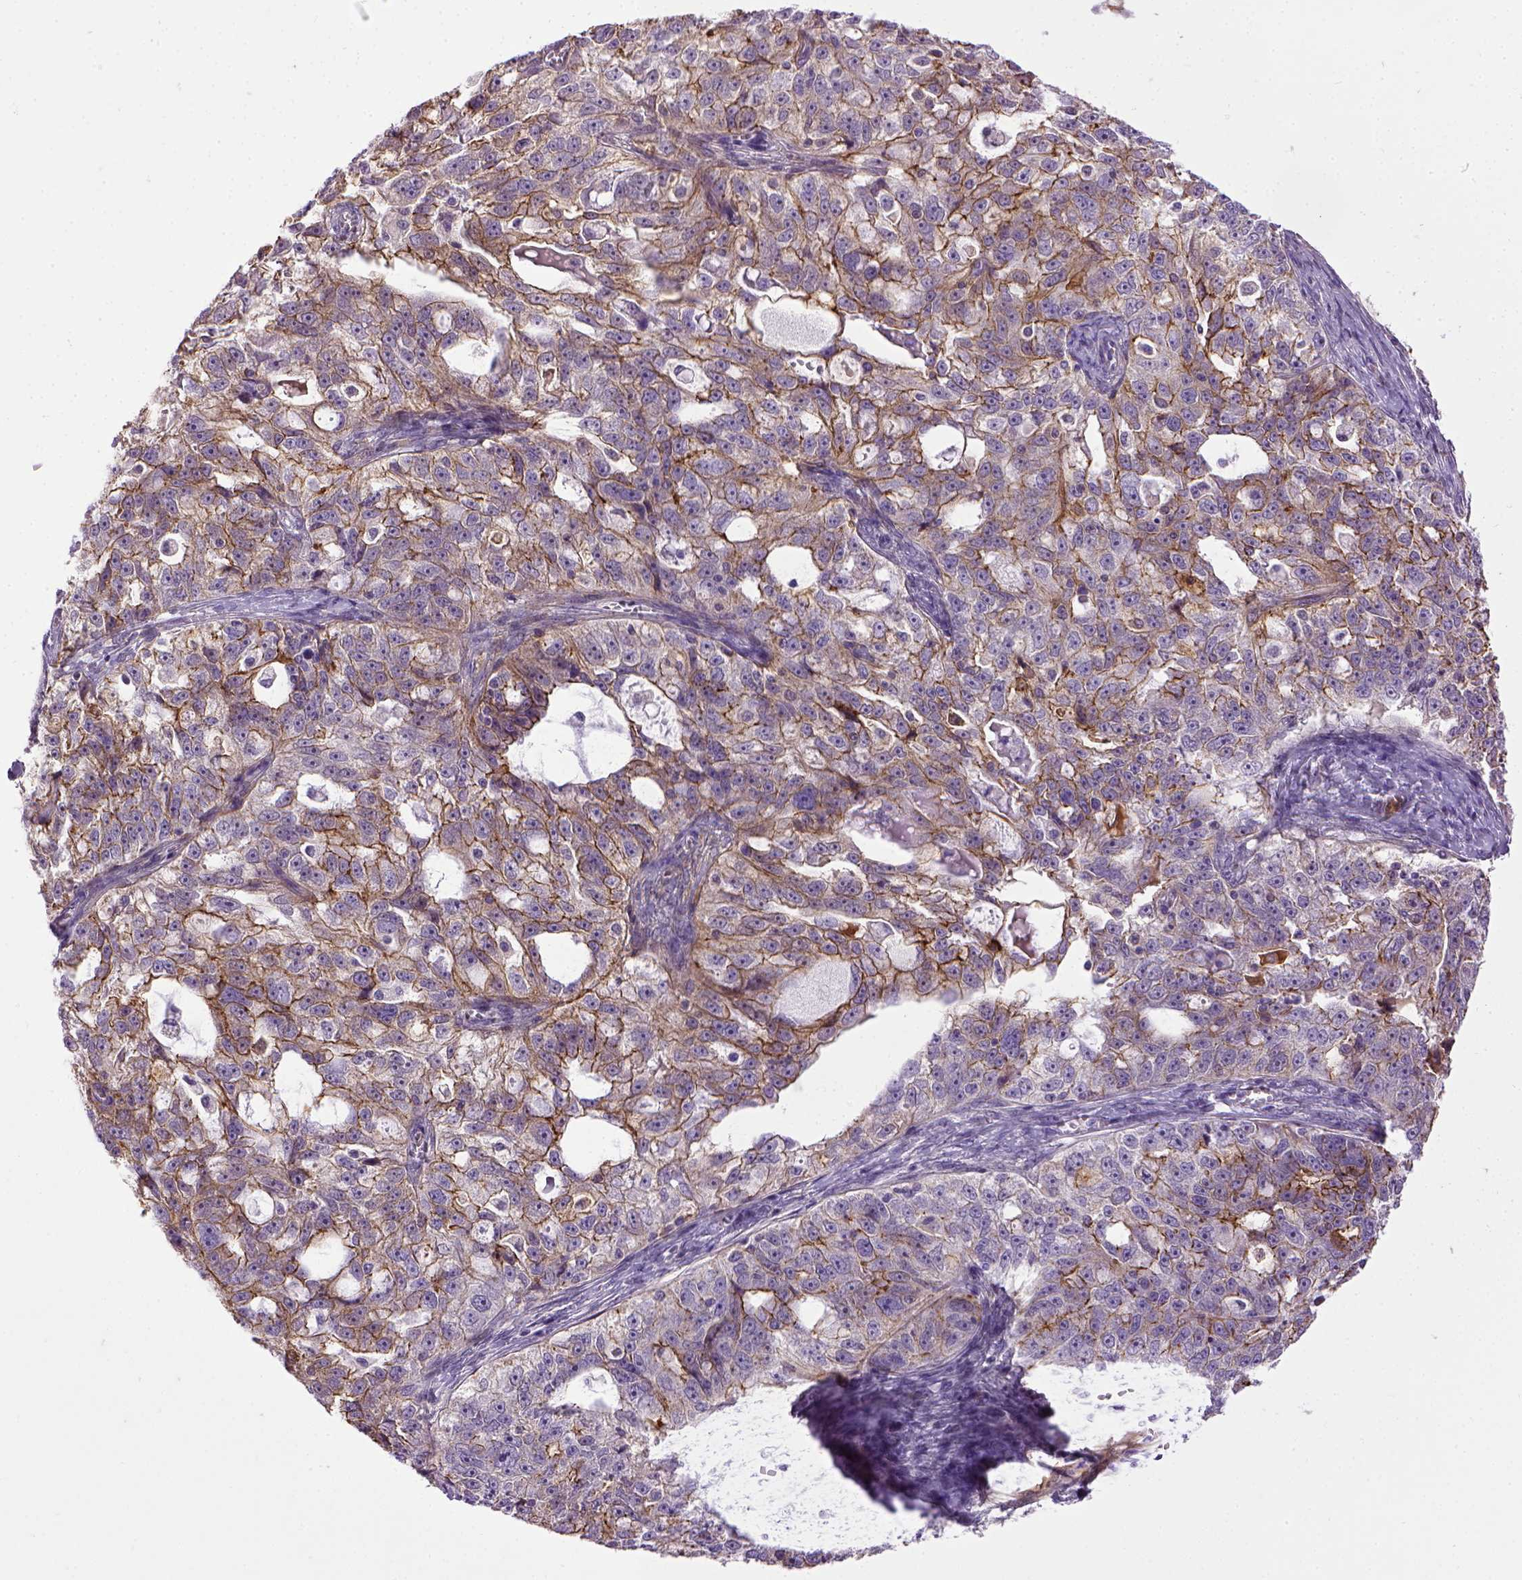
{"staining": {"intensity": "moderate", "quantity": "25%-75%", "location": "cytoplasmic/membranous"}, "tissue": "ovarian cancer", "cell_type": "Tumor cells", "image_type": "cancer", "snomed": [{"axis": "morphology", "description": "Cystadenocarcinoma, serous, NOS"}, {"axis": "topography", "description": "Ovary"}], "caption": "Immunohistochemistry (IHC) (DAB (3,3'-diaminobenzidine)) staining of serous cystadenocarcinoma (ovarian) shows moderate cytoplasmic/membranous protein expression in about 25%-75% of tumor cells. Immunohistochemistry stains the protein of interest in brown and the nuclei are stained blue.", "gene": "CDH1", "patient": {"sex": "female", "age": 51}}